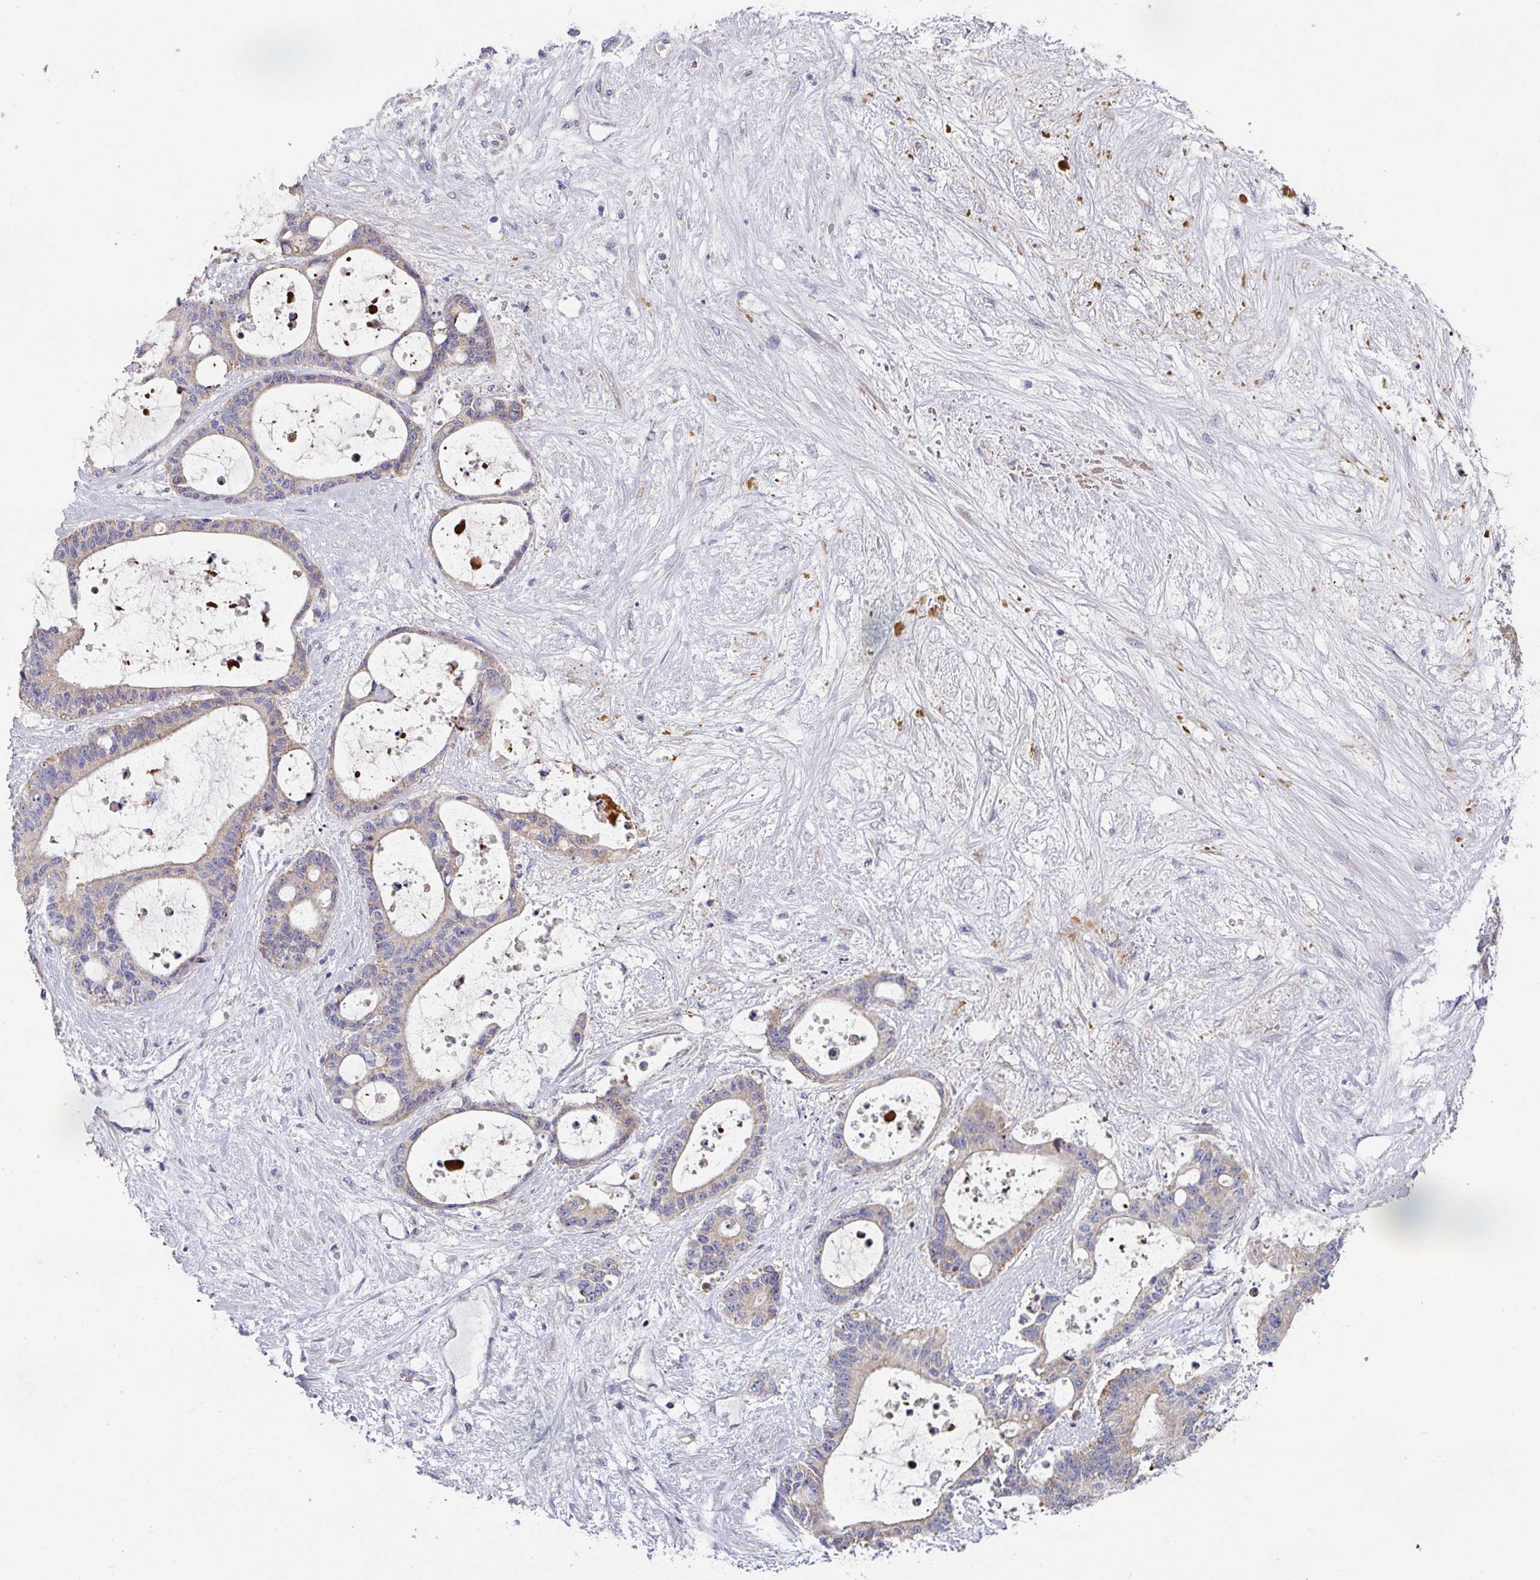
{"staining": {"intensity": "weak", "quantity": "<25%", "location": "cytoplasmic/membranous"}, "tissue": "liver cancer", "cell_type": "Tumor cells", "image_type": "cancer", "snomed": [{"axis": "morphology", "description": "Normal tissue, NOS"}, {"axis": "morphology", "description": "Cholangiocarcinoma"}, {"axis": "topography", "description": "Liver"}, {"axis": "topography", "description": "Peripheral nerve tissue"}], "caption": "Immunohistochemistry micrograph of neoplastic tissue: human cholangiocarcinoma (liver) stained with DAB exhibits no significant protein expression in tumor cells. (DAB immunohistochemistry (IHC) visualized using brightfield microscopy, high magnification).", "gene": "PYROXD2", "patient": {"sex": "female", "age": 73}}